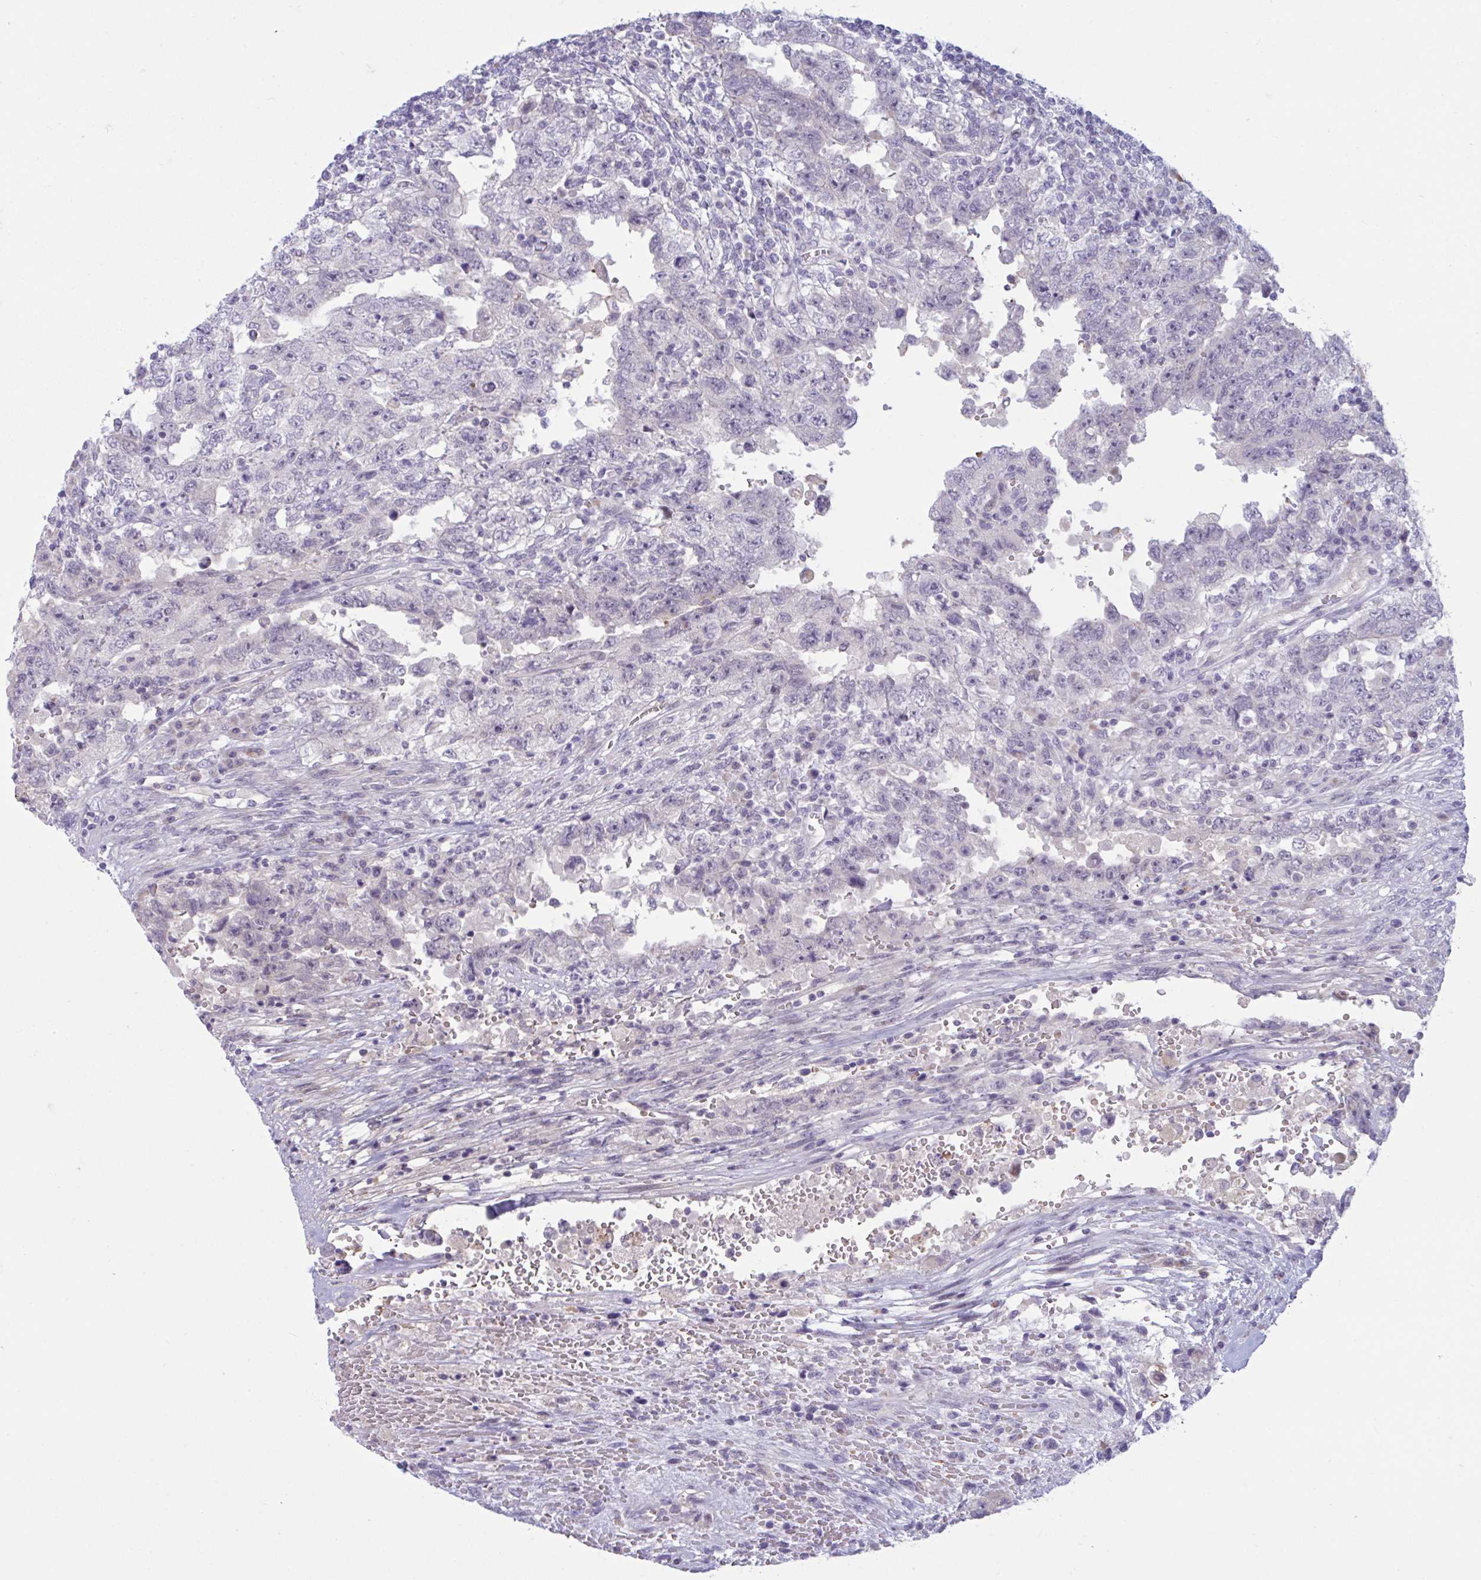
{"staining": {"intensity": "negative", "quantity": "none", "location": "none"}, "tissue": "testis cancer", "cell_type": "Tumor cells", "image_type": "cancer", "snomed": [{"axis": "morphology", "description": "Carcinoma, Embryonal, NOS"}, {"axis": "topography", "description": "Testis"}], "caption": "Embryonal carcinoma (testis) was stained to show a protein in brown. There is no significant staining in tumor cells. (Brightfield microscopy of DAB IHC at high magnification).", "gene": "VWC2", "patient": {"sex": "male", "age": 26}}